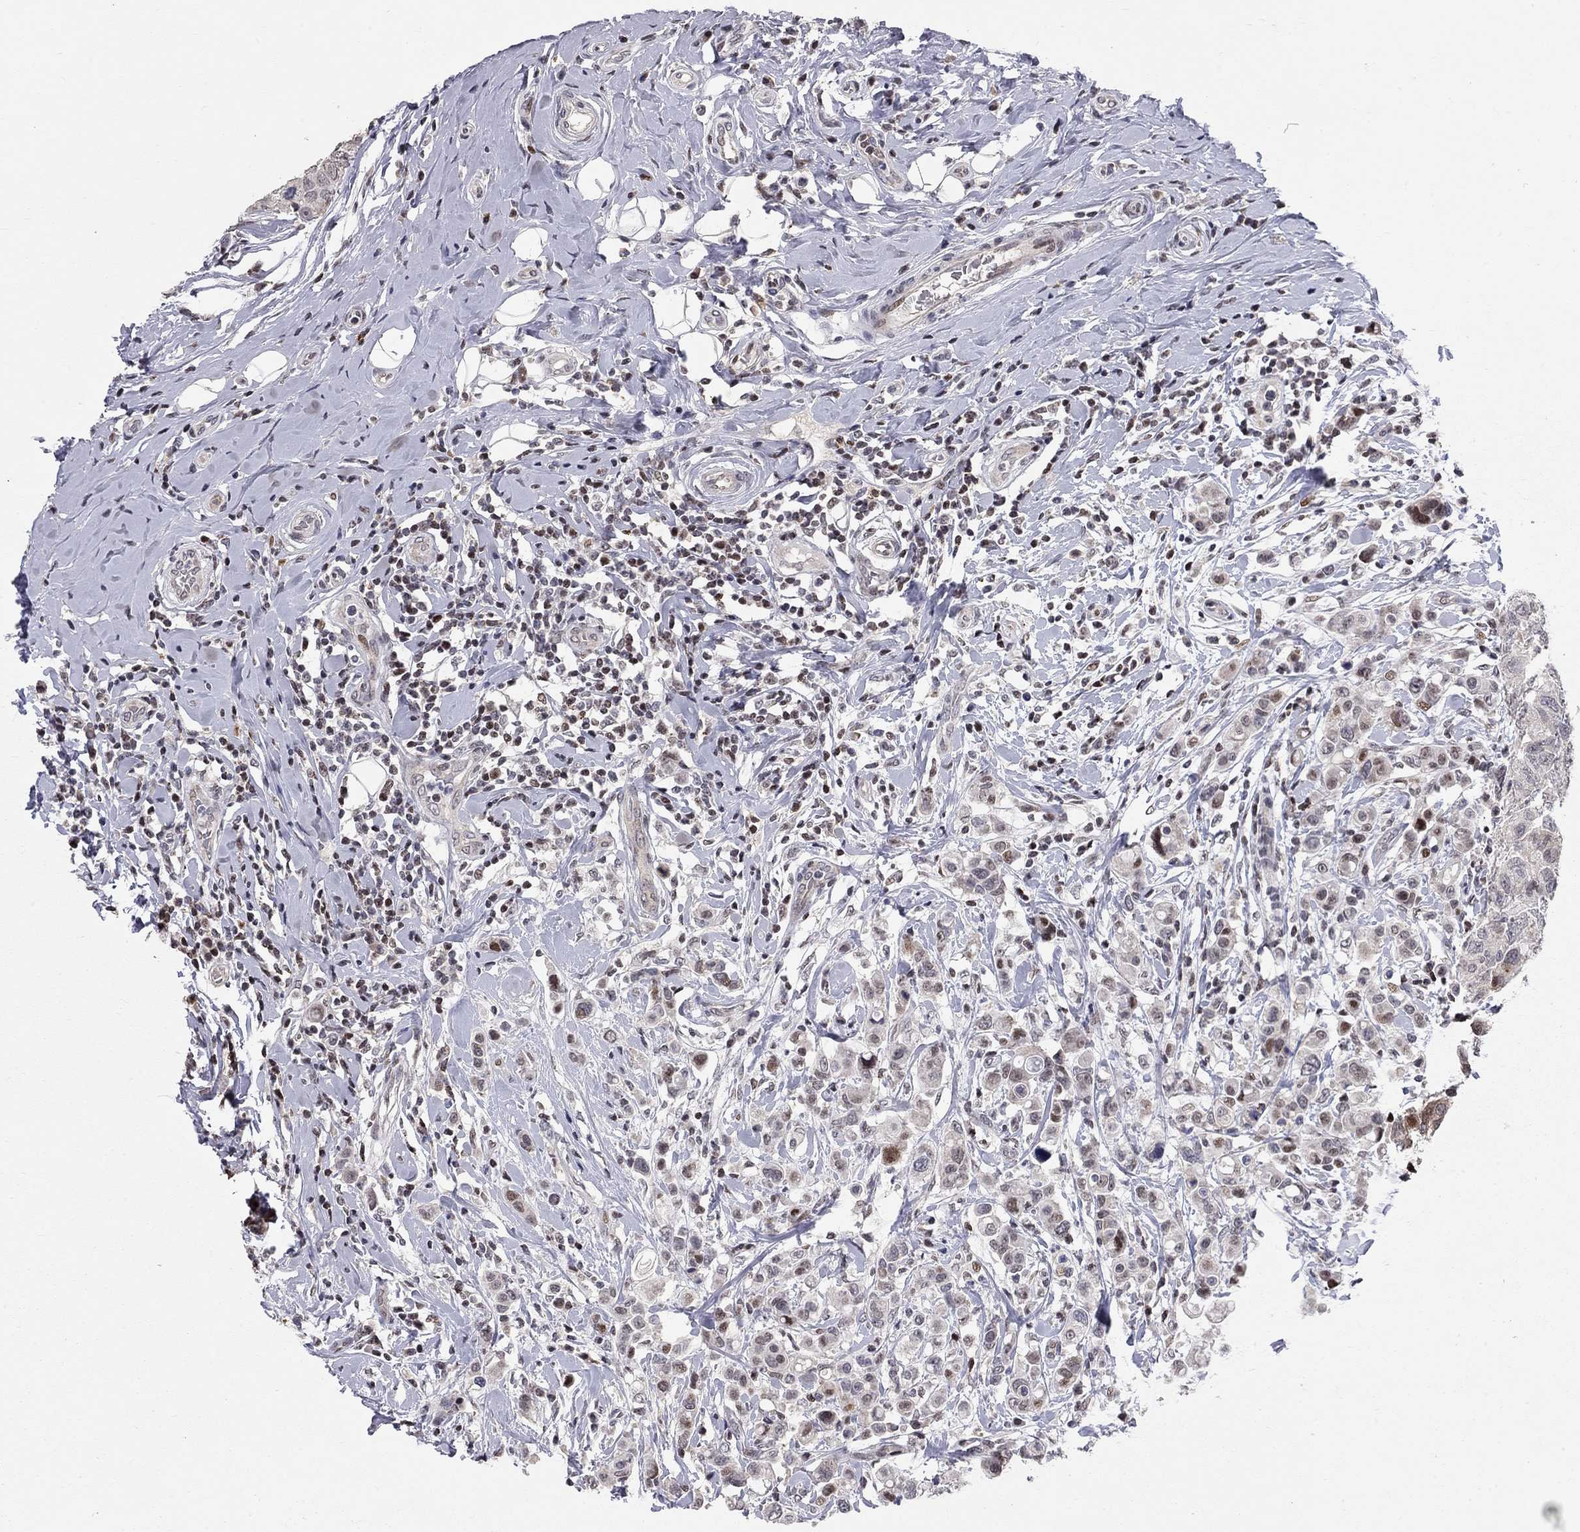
{"staining": {"intensity": "moderate", "quantity": "<25%", "location": "nuclear"}, "tissue": "breast cancer", "cell_type": "Tumor cells", "image_type": "cancer", "snomed": [{"axis": "morphology", "description": "Duct carcinoma"}, {"axis": "topography", "description": "Breast"}], "caption": "A brown stain labels moderate nuclear positivity of a protein in human breast cancer tumor cells. The protein is shown in brown color, while the nuclei are stained blue.", "gene": "HDAC3", "patient": {"sex": "female", "age": 27}}